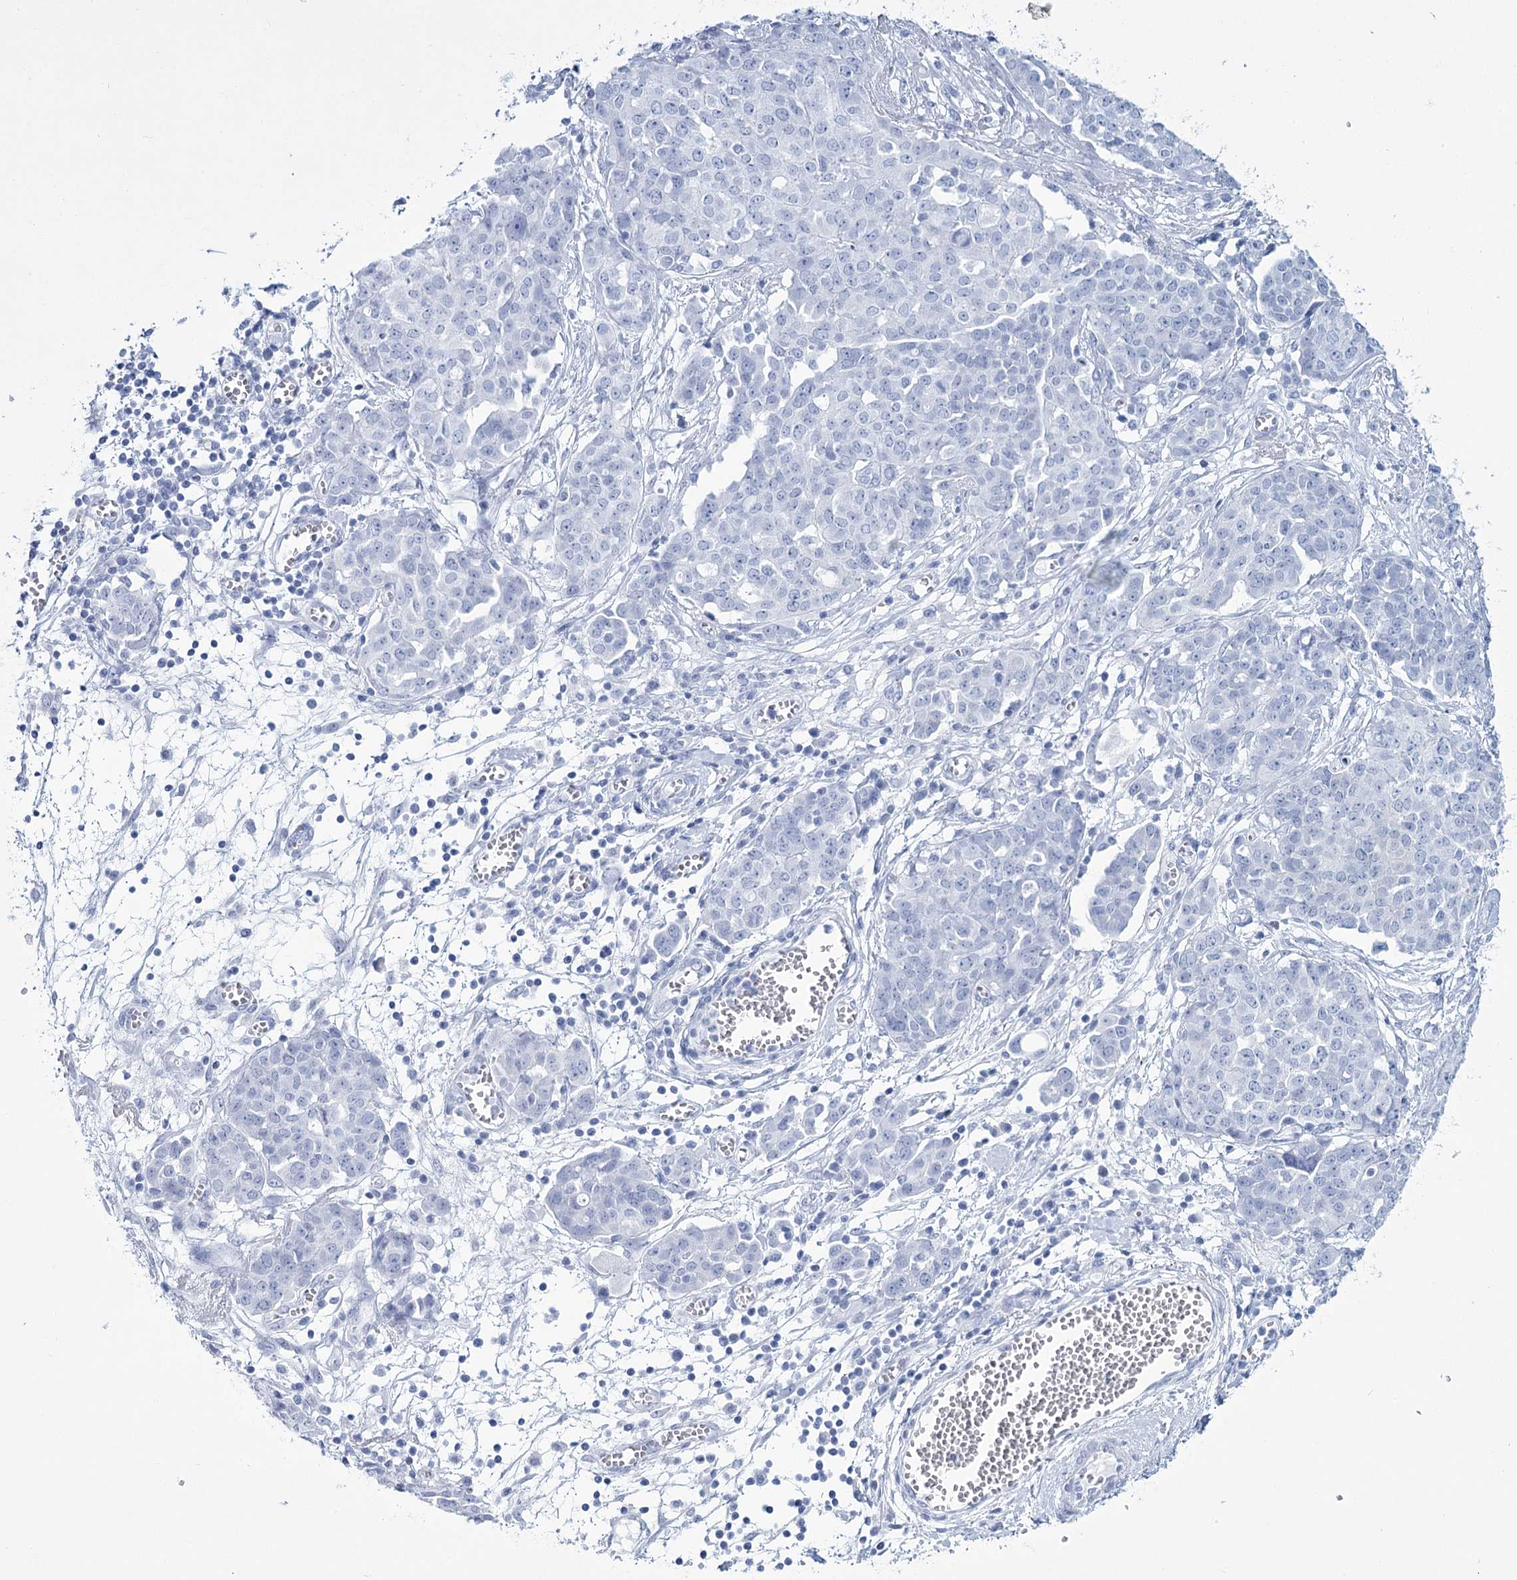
{"staining": {"intensity": "negative", "quantity": "none", "location": "none"}, "tissue": "ovarian cancer", "cell_type": "Tumor cells", "image_type": "cancer", "snomed": [{"axis": "morphology", "description": "Cystadenocarcinoma, serous, NOS"}, {"axis": "topography", "description": "Soft tissue"}, {"axis": "topography", "description": "Ovary"}], "caption": "Histopathology image shows no significant protein positivity in tumor cells of ovarian cancer. The staining was performed using DAB to visualize the protein expression in brown, while the nuclei were stained in blue with hematoxylin (Magnification: 20x).", "gene": "RNF186", "patient": {"sex": "female", "age": 57}}